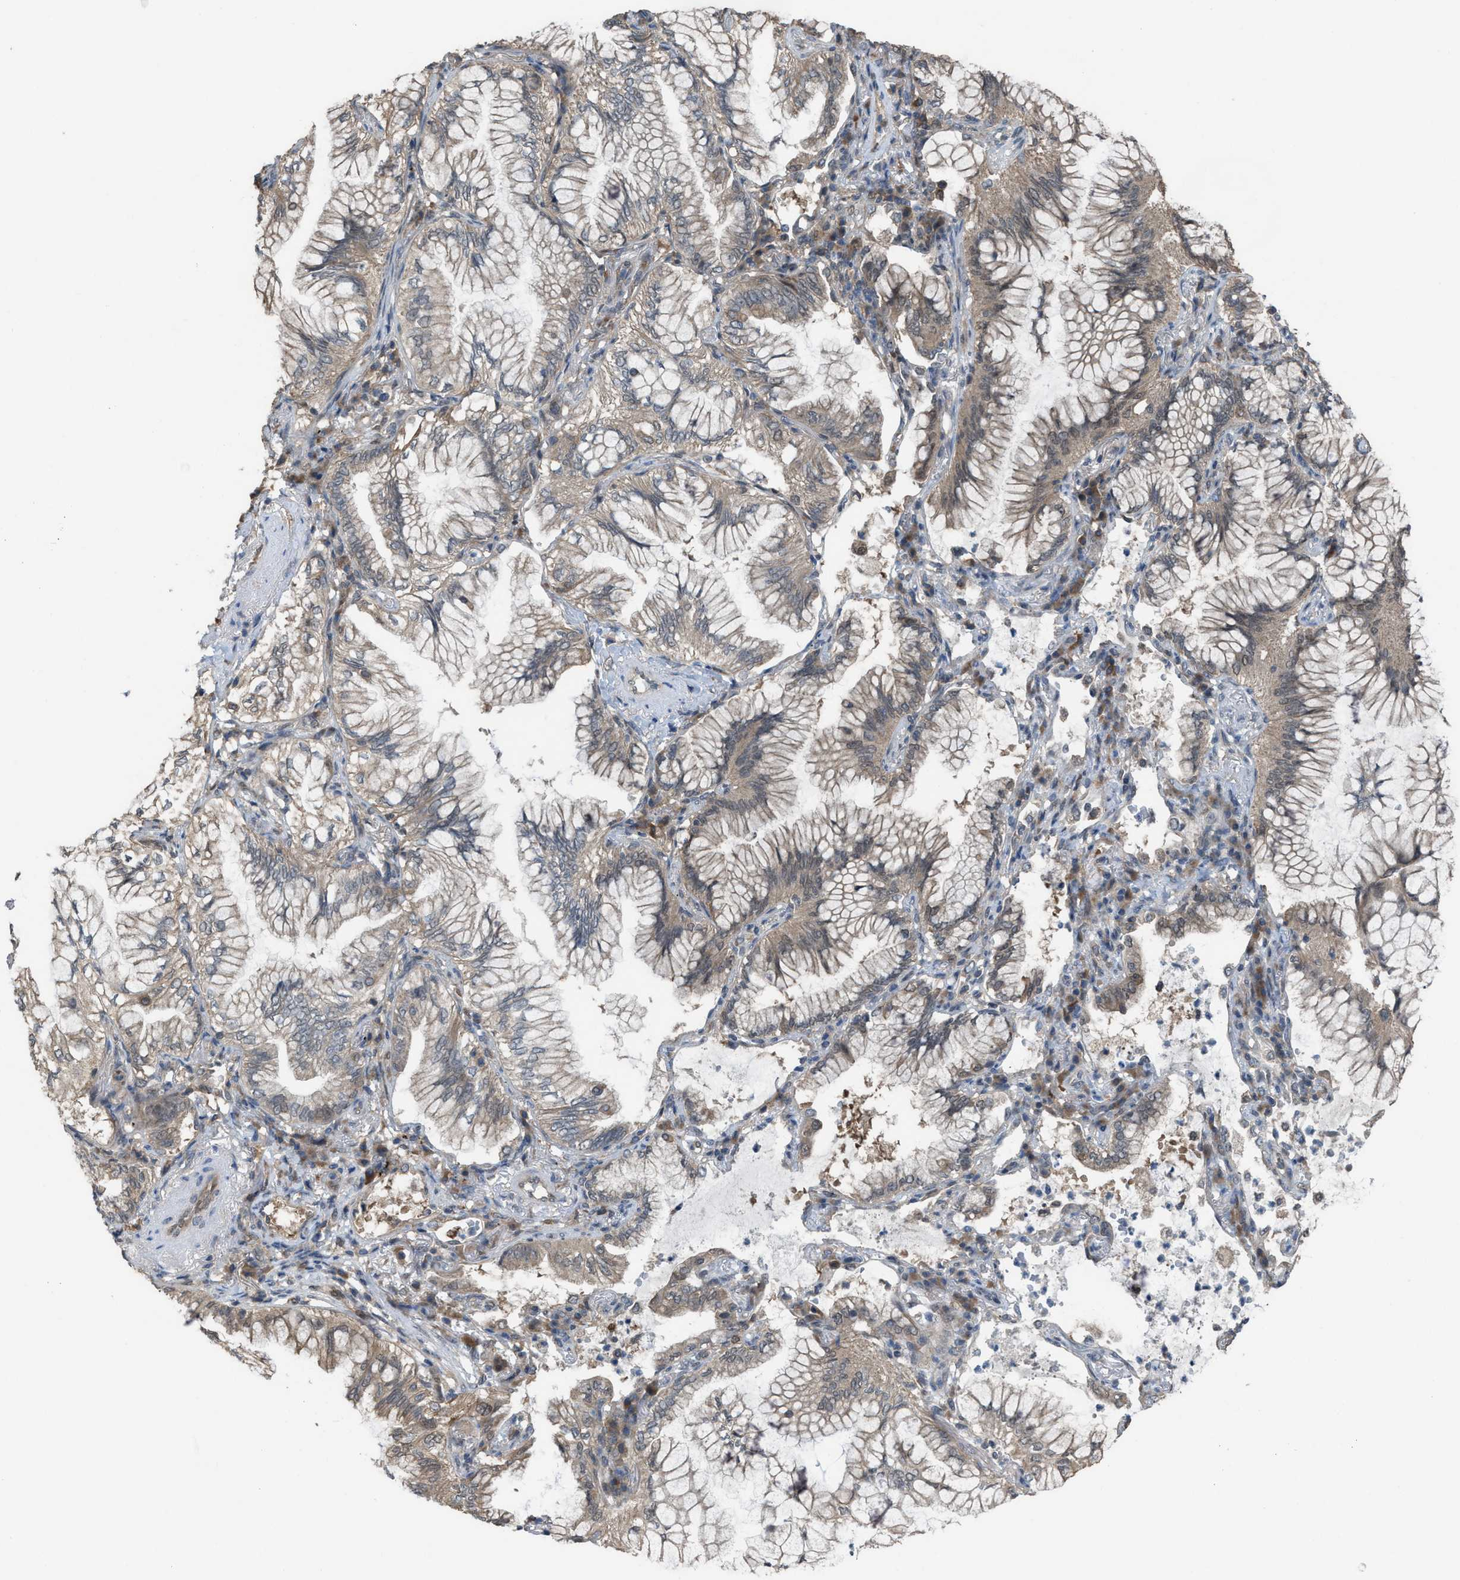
{"staining": {"intensity": "strong", "quantity": "<25%", "location": "cytoplasmic/membranous"}, "tissue": "lung cancer", "cell_type": "Tumor cells", "image_type": "cancer", "snomed": [{"axis": "morphology", "description": "Adenocarcinoma, NOS"}, {"axis": "topography", "description": "Lung"}], "caption": "Lung cancer tissue demonstrates strong cytoplasmic/membranous positivity in approximately <25% of tumor cells, visualized by immunohistochemistry.", "gene": "PLAA", "patient": {"sex": "female", "age": 70}}